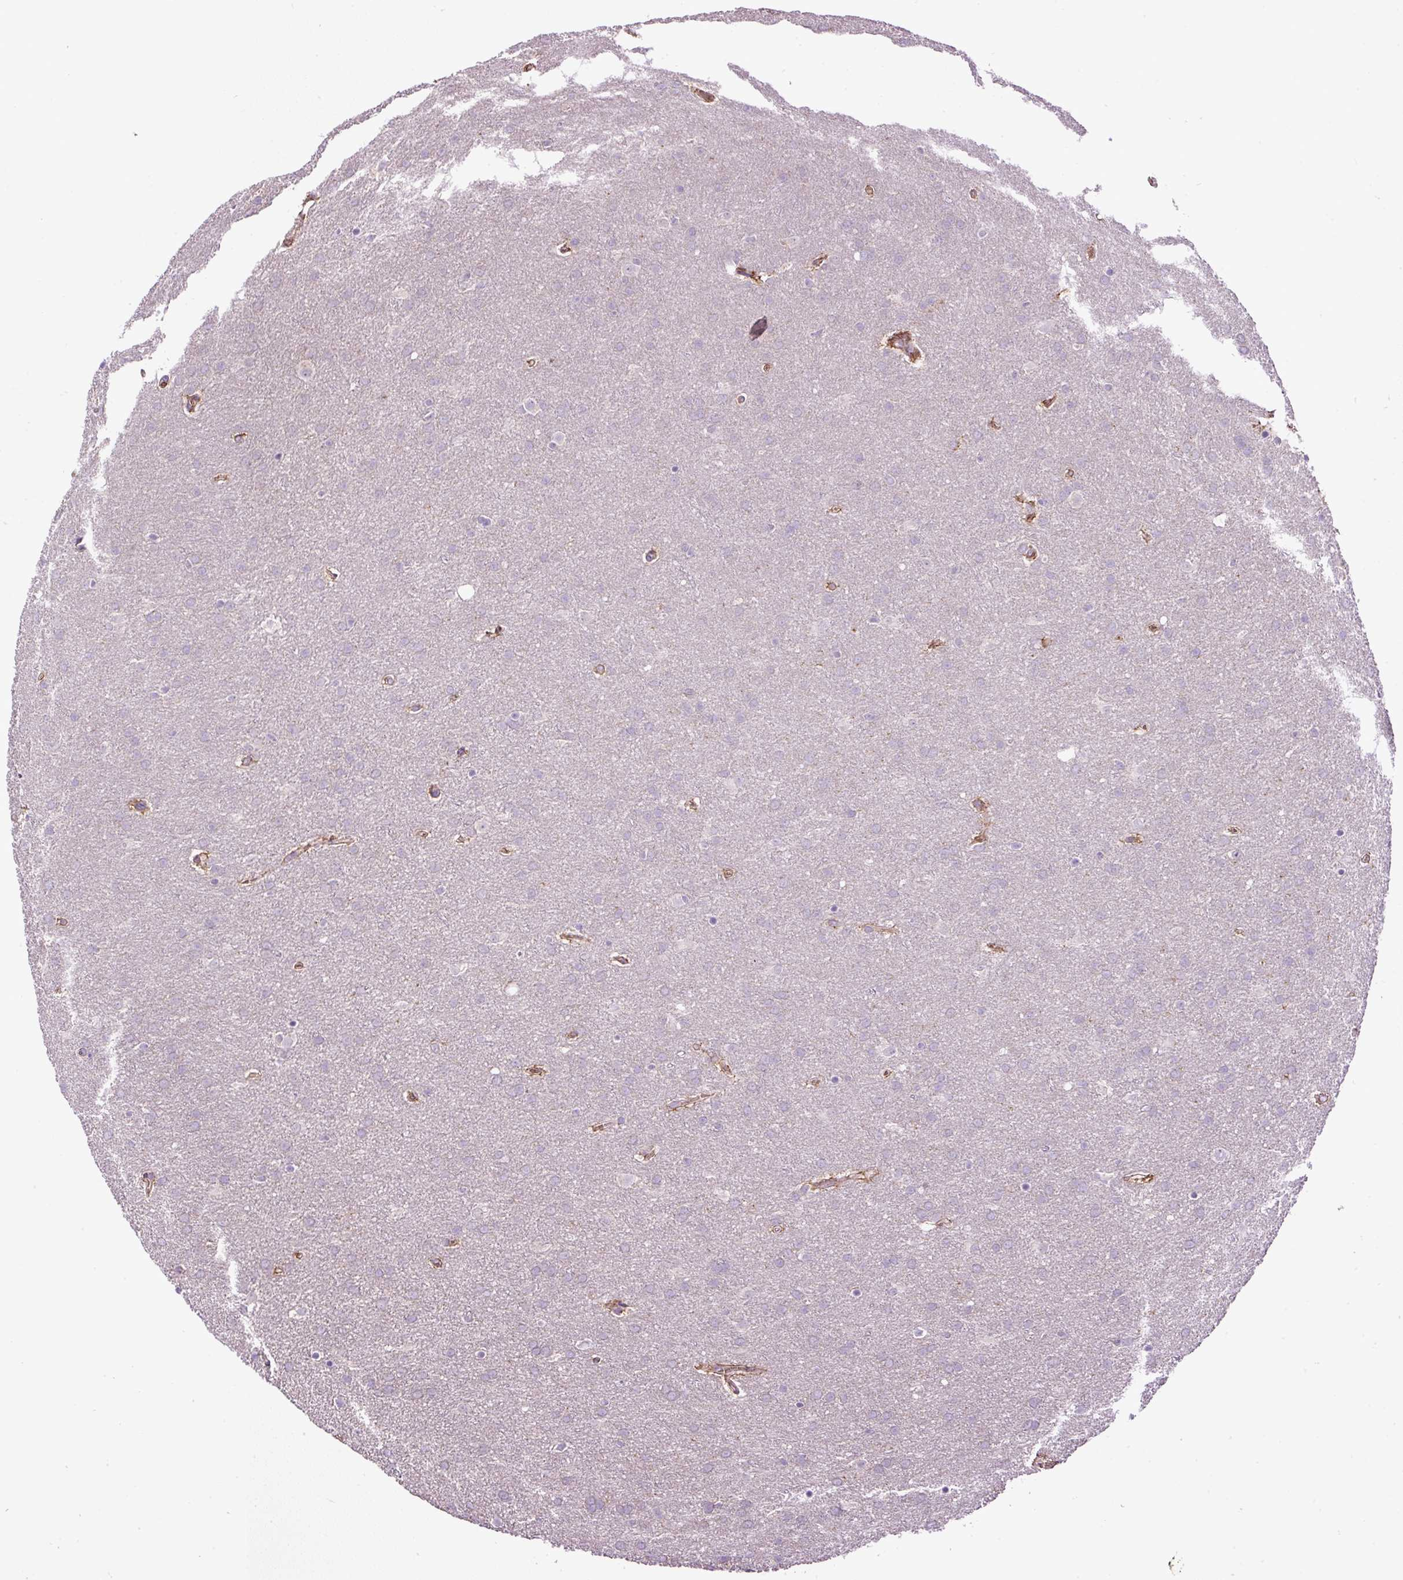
{"staining": {"intensity": "negative", "quantity": "none", "location": "none"}, "tissue": "glioma", "cell_type": "Tumor cells", "image_type": "cancer", "snomed": [{"axis": "morphology", "description": "Glioma, malignant, Low grade"}, {"axis": "topography", "description": "Brain"}], "caption": "Immunohistochemistry (IHC) micrograph of neoplastic tissue: glioma stained with DAB (3,3'-diaminobenzidine) demonstrates no significant protein expression in tumor cells. Brightfield microscopy of immunohistochemistry stained with DAB (brown) and hematoxylin (blue), captured at high magnification.", "gene": "CXCL13", "patient": {"sex": "female", "age": 32}}